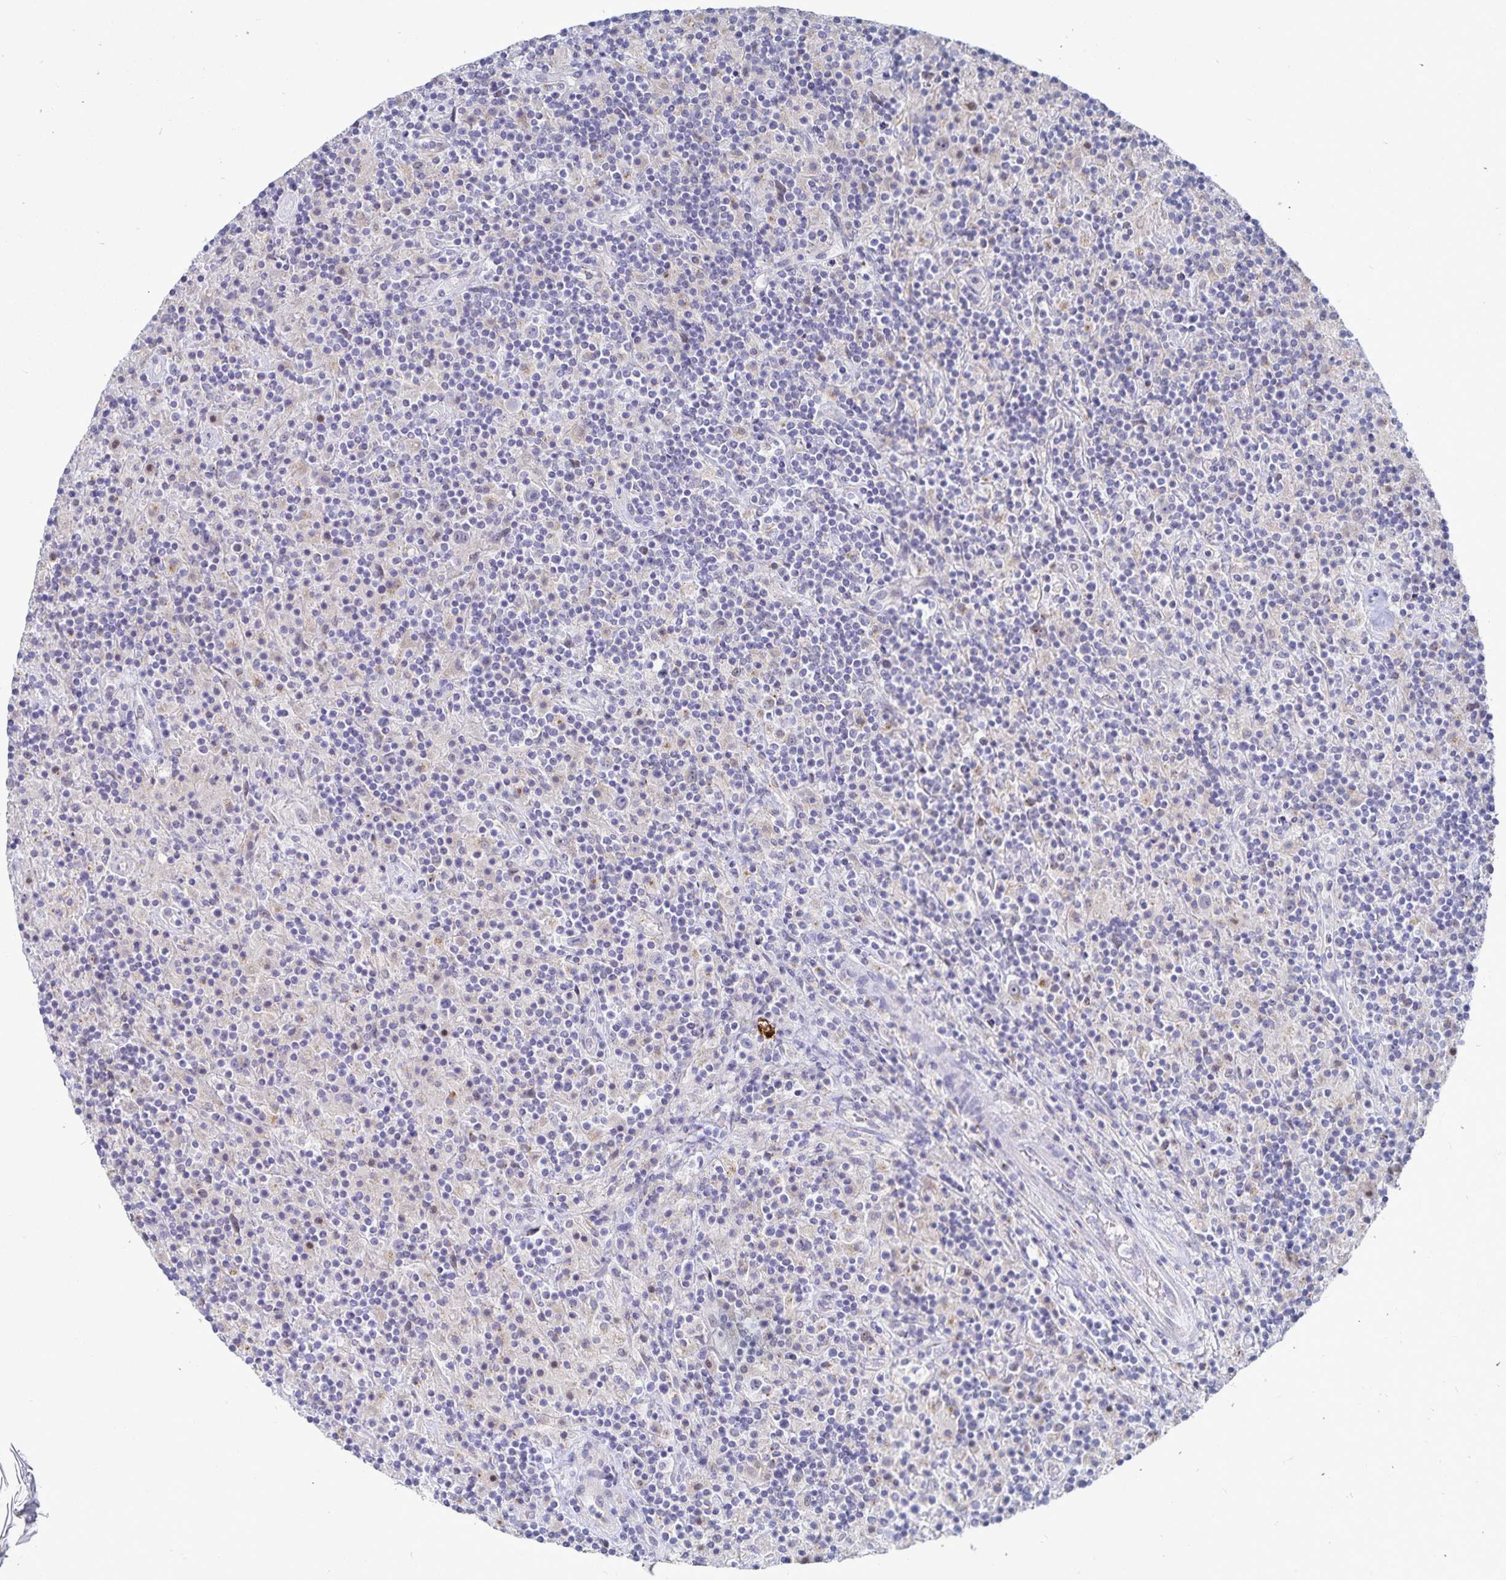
{"staining": {"intensity": "negative", "quantity": "none", "location": "none"}, "tissue": "lymphoma", "cell_type": "Tumor cells", "image_type": "cancer", "snomed": [{"axis": "morphology", "description": "Hodgkin's disease, NOS"}, {"axis": "topography", "description": "Lymph node"}], "caption": "Immunohistochemistry histopathology image of lymphoma stained for a protein (brown), which exhibits no staining in tumor cells.", "gene": "PKHD1", "patient": {"sex": "male", "age": 70}}